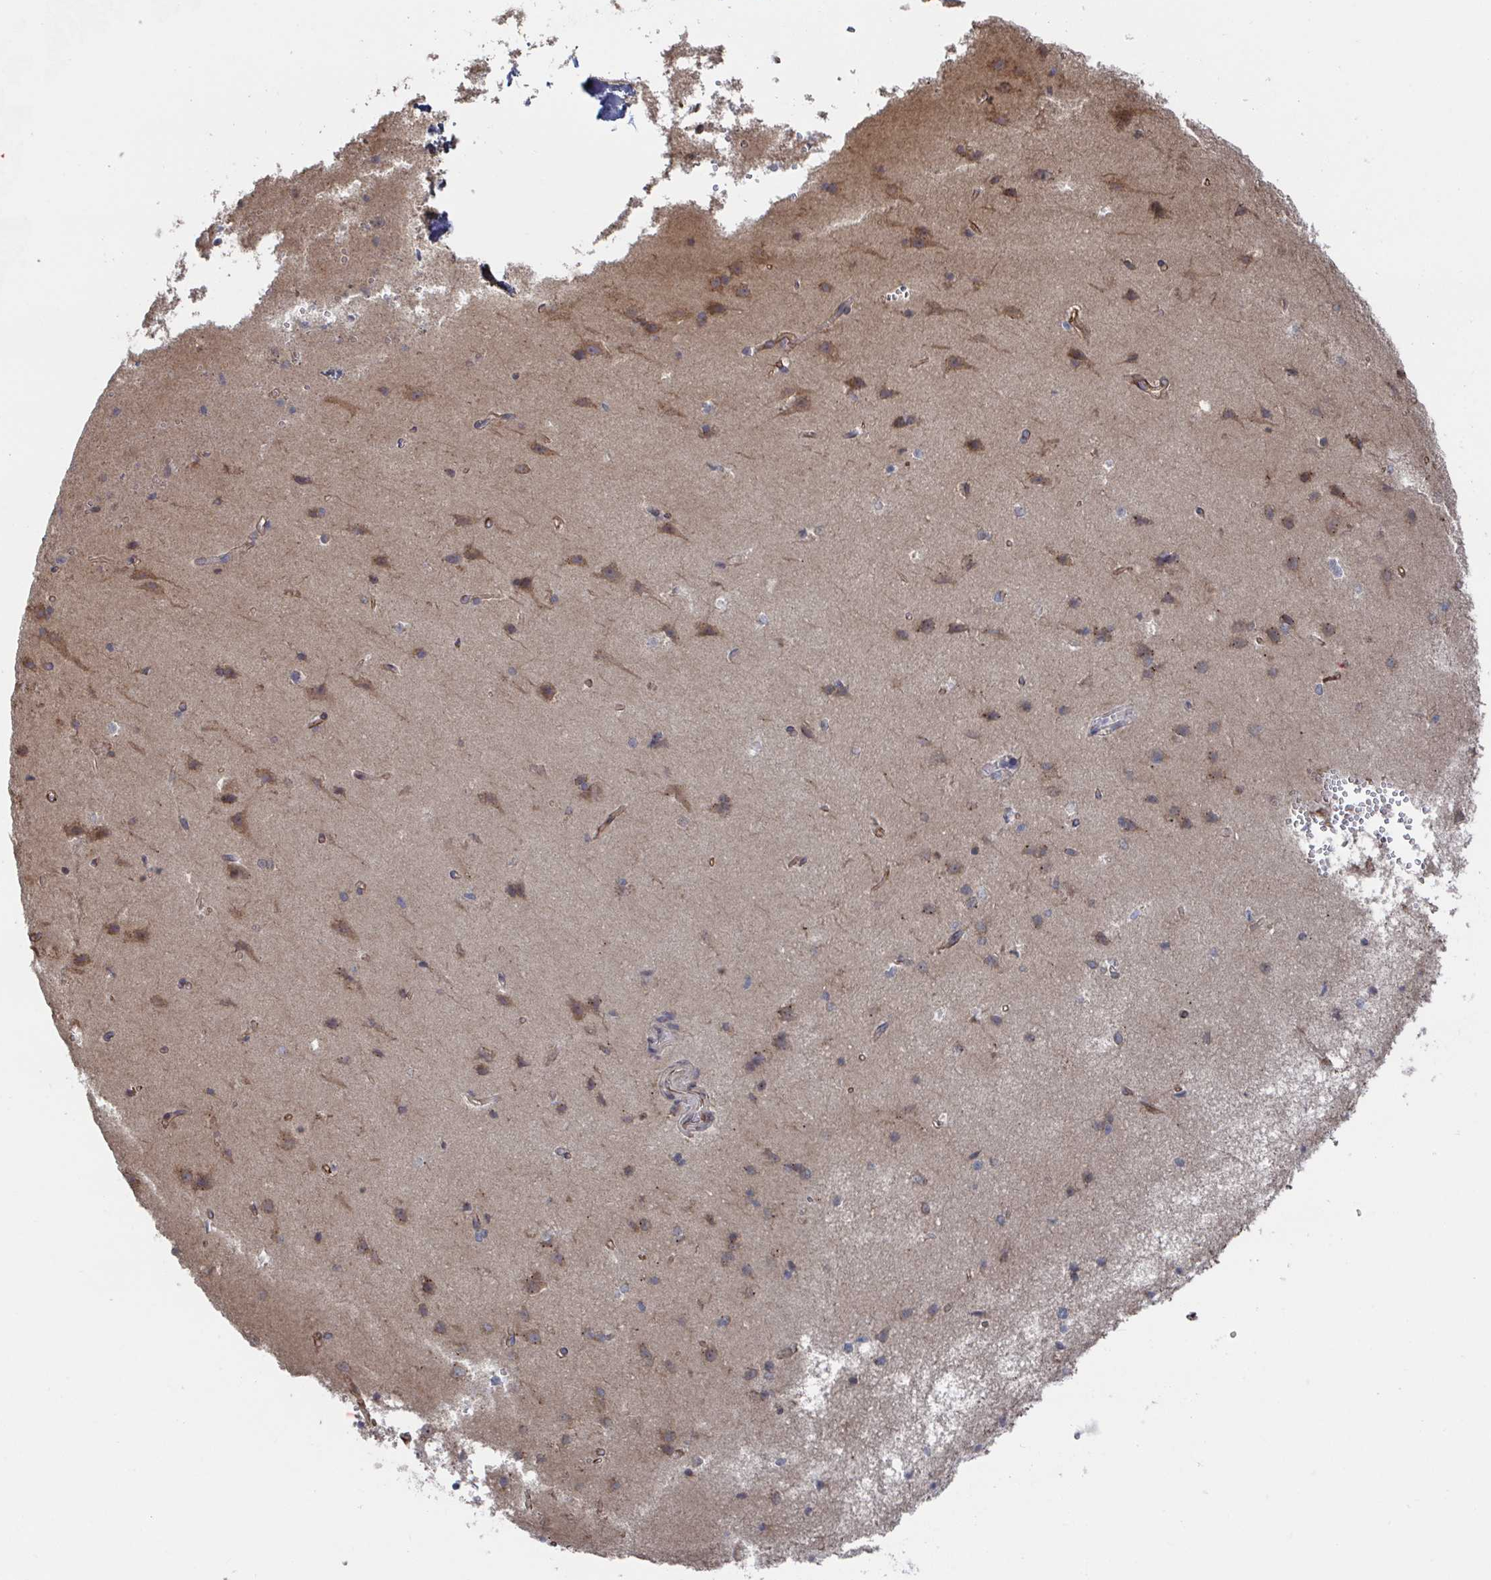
{"staining": {"intensity": "moderate", "quantity": "25%-75%", "location": "cytoplasmic/membranous"}, "tissue": "cerebral cortex", "cell_type": "Endothelial cells", "image_type": "normal", "snomed": [{"axis": "morphology", "description": "Normal tissue, NOS"}, {"axis": "topography", "description": "Cerebral cortex"}], "caption": "Unremarkable cerebral cortex shows moderate cytoplasmic/membranous positivity in approximately 25%-75% of endothelial cells, visualized by immunohistochemistry.", "gene": "DVL3", "patient": {"sex": "male", "age": 37}}